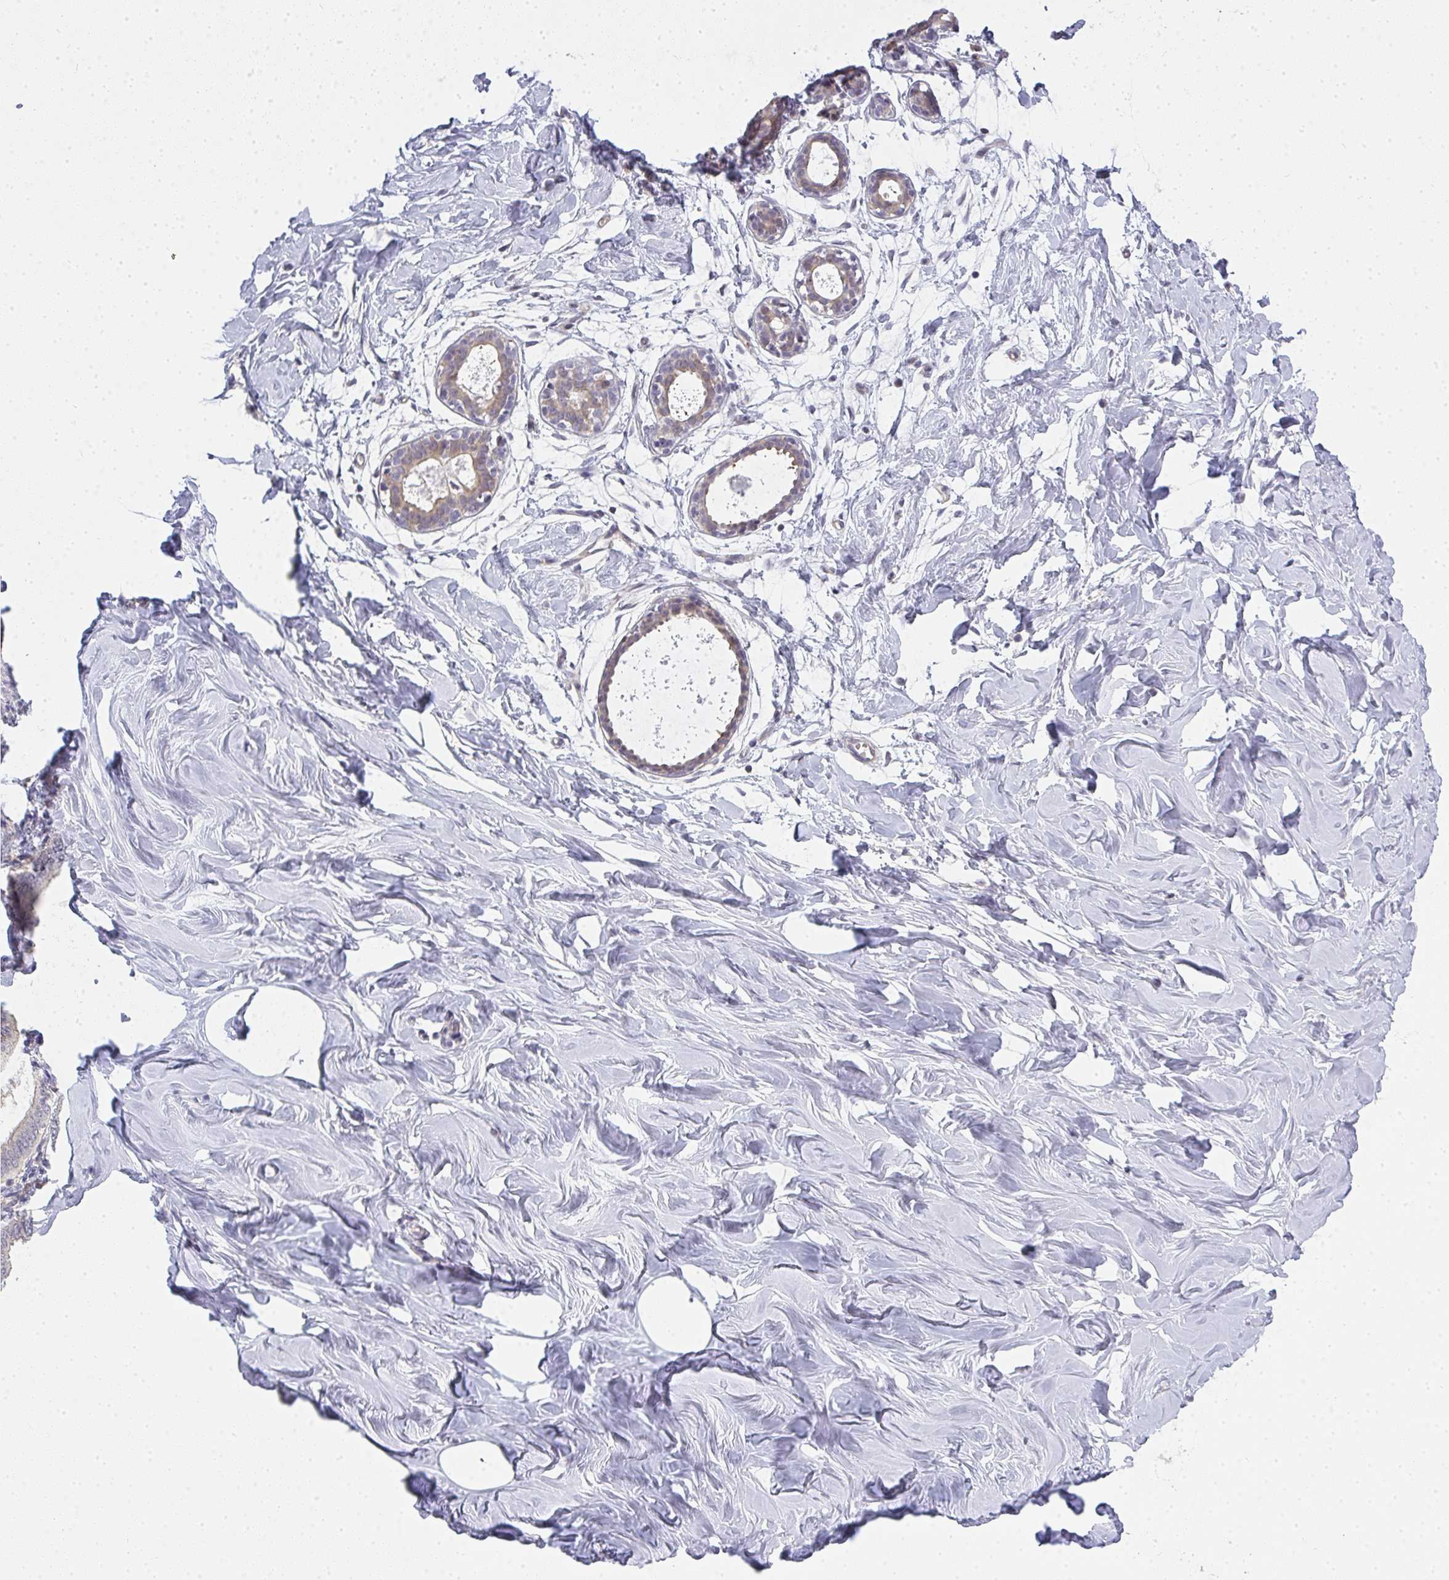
{"staining": {"intensity": "negative", "quantity": "none", "location": "none"}, "tissue": "breast", "cell_type": "Adipocytes", "image_type": "normal", "snomed": [{"axis": "morphology", "description": "Normal tissue, NOS"}, {"axis": "topography", "description": "Breast"}], "caption": "Breast stained for a protein using immunohistochemistry shows no positivity adipocytes.", "gene": "GSDMB", "patient": {"sex": "female", "age": 27}}